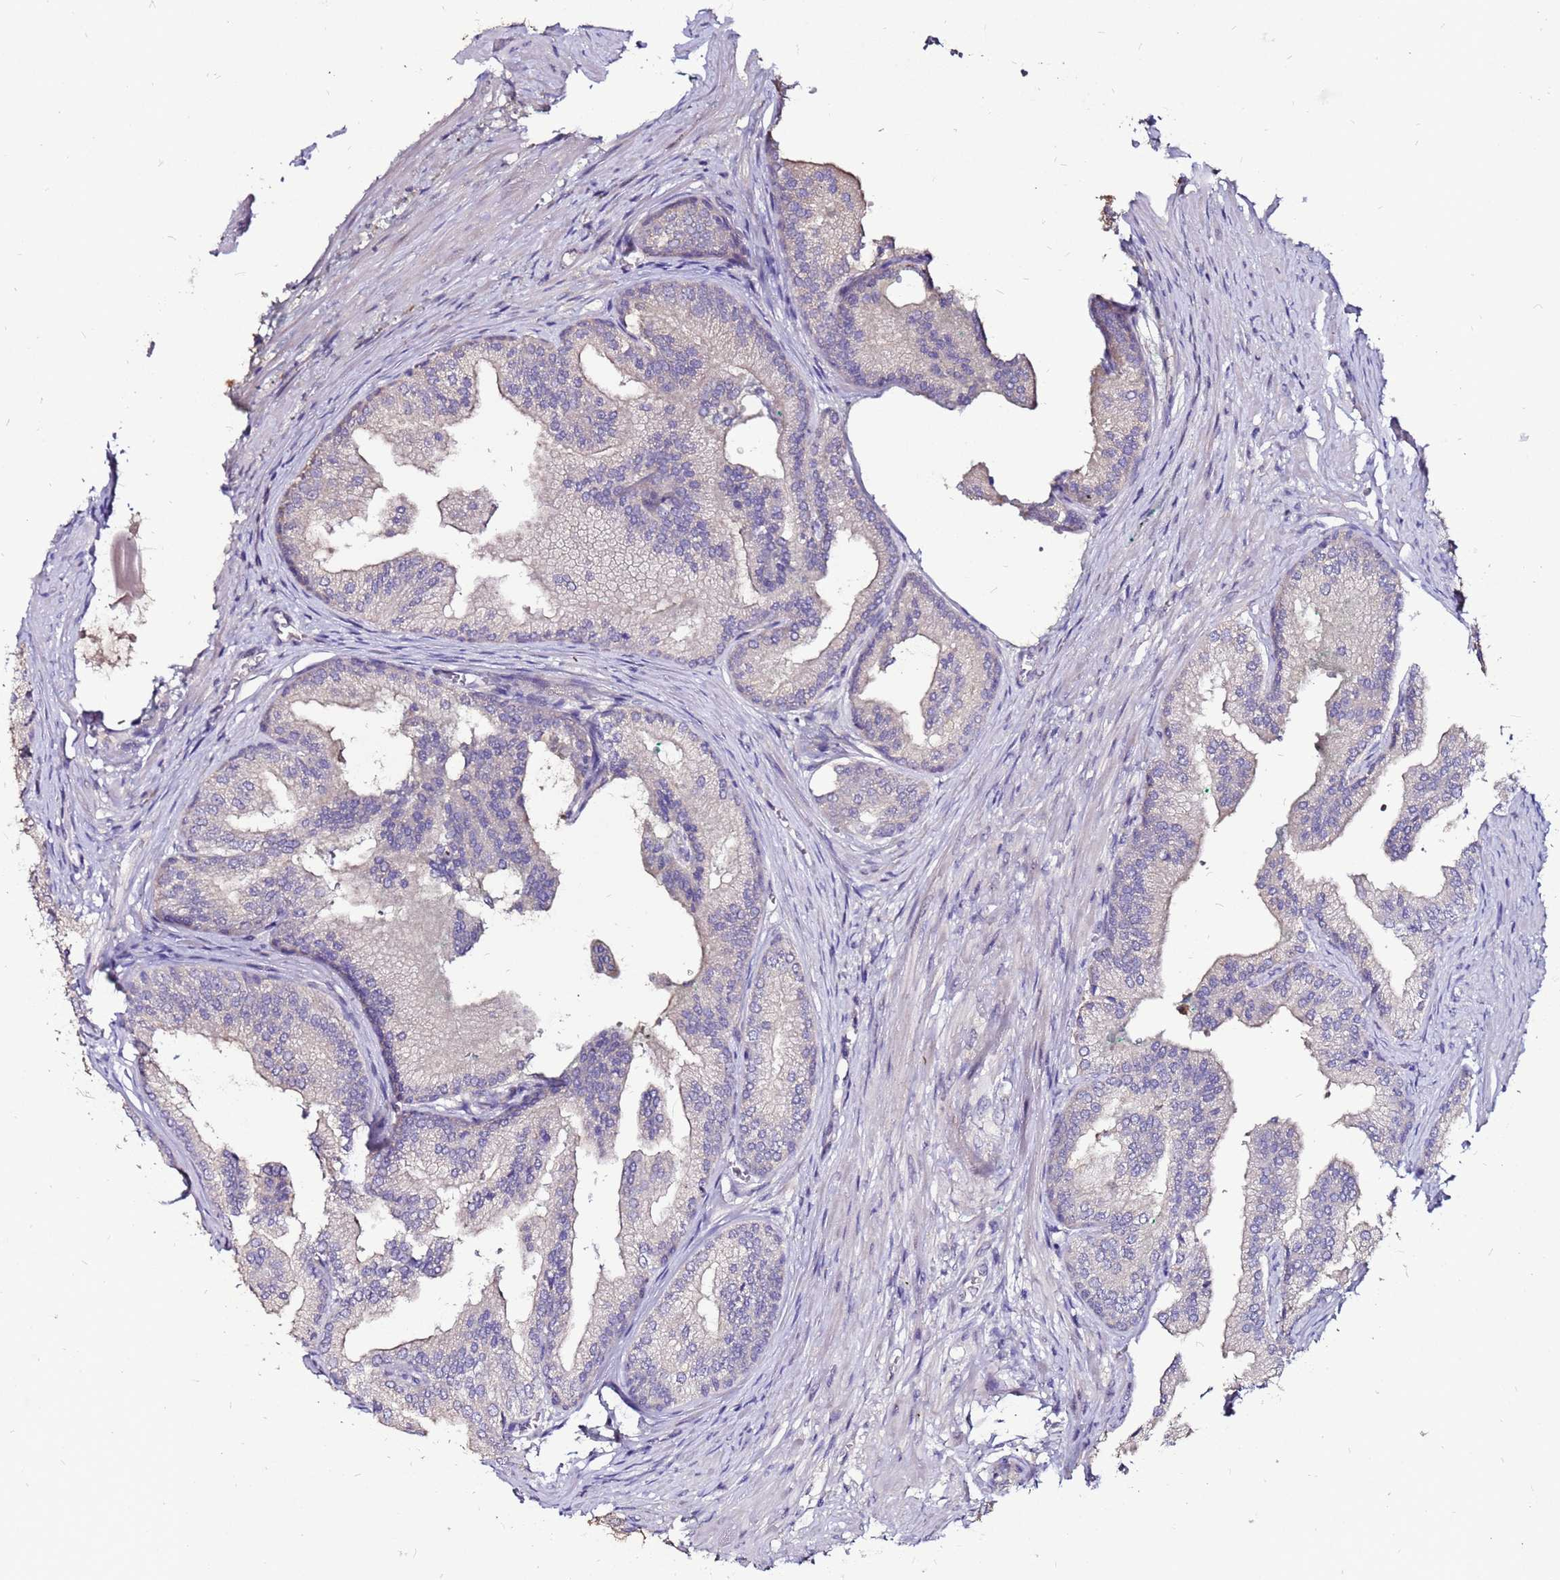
{"staining": {"intensity": "negative", "quantity": "none", "location": "none"}, "tissue": "prostate cancer", "cell_type": "Tumor cells", "image_type": "cancer", "snomed": [{"axis": "morphology", "description": "Adenocarcinoma, High grade"}, {"axis": "topography", "description": "Prostate"}], "caption": "Adenocarcinoma (high-grade) (prostate) was stained to show a protein in brown. There is no significant staining in tumor cells. (DAB (3,3'-diaminobenzidine) immunohistochemistry (IHC) visualized using brightfield microscopy, high magnification).", "gene": "SLC44A3", "patient": {"sex": "male", "age": 59}}